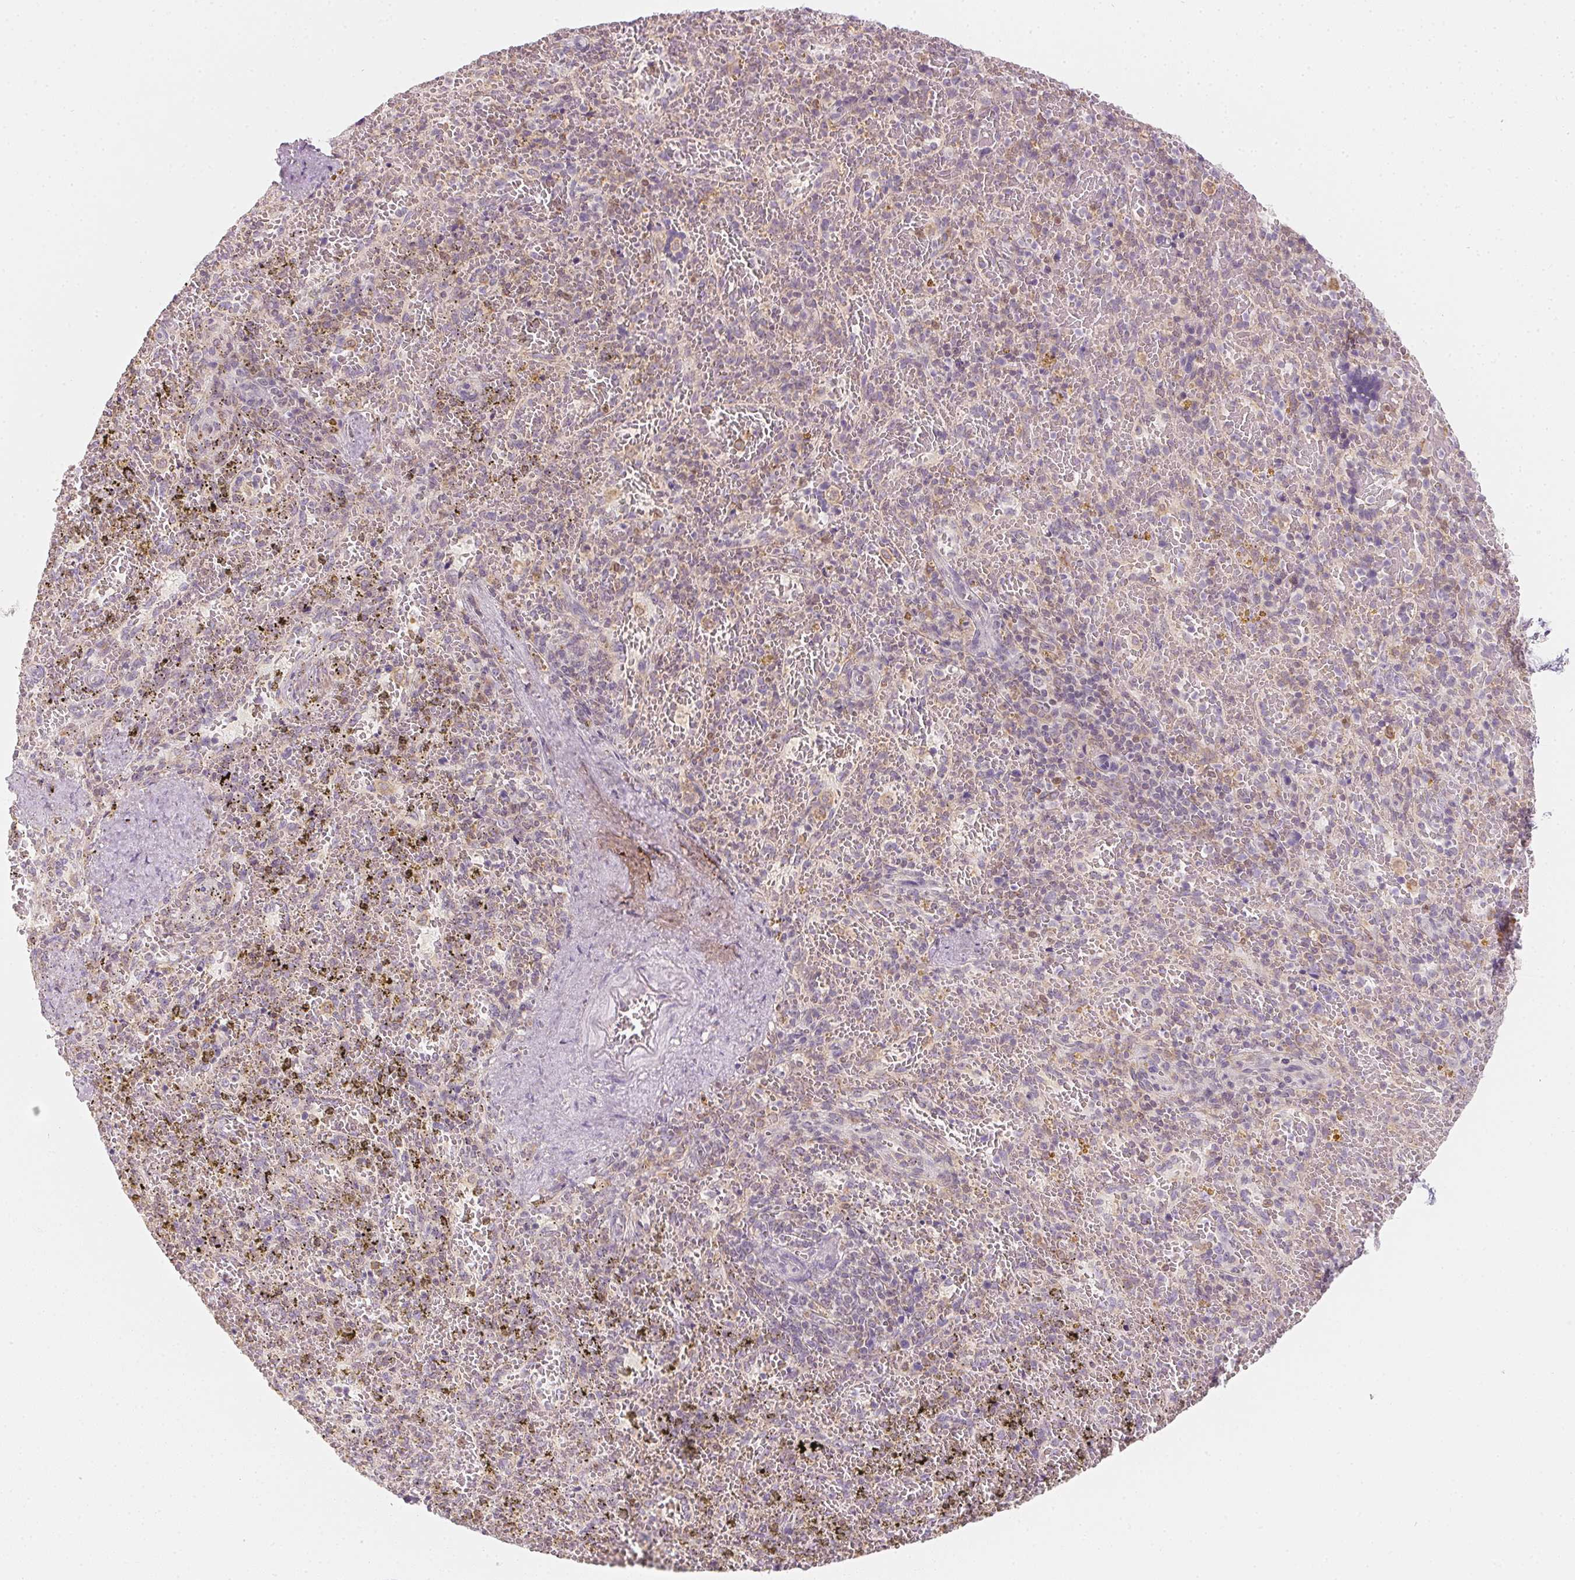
{"staining": {"intensity": "negative", "quantity": "none", "location": "none"}, "tissue": "spleen", "cell_type": "Cells in red pulp", "image_type": "normal", "snomed": [{"axis": "morphology", "description": "Normal tissue, NOS"}, {"axis": "topography", "description": "Spleen"}], "caption": "DAB (3,3'-diaminobenzidine) immunohistochemical staining of unremarkable human spleen displays no significant staining in cells in red pulp.", "gene": "SOAT1", "patient": {"sex": "female", "age": 50}}